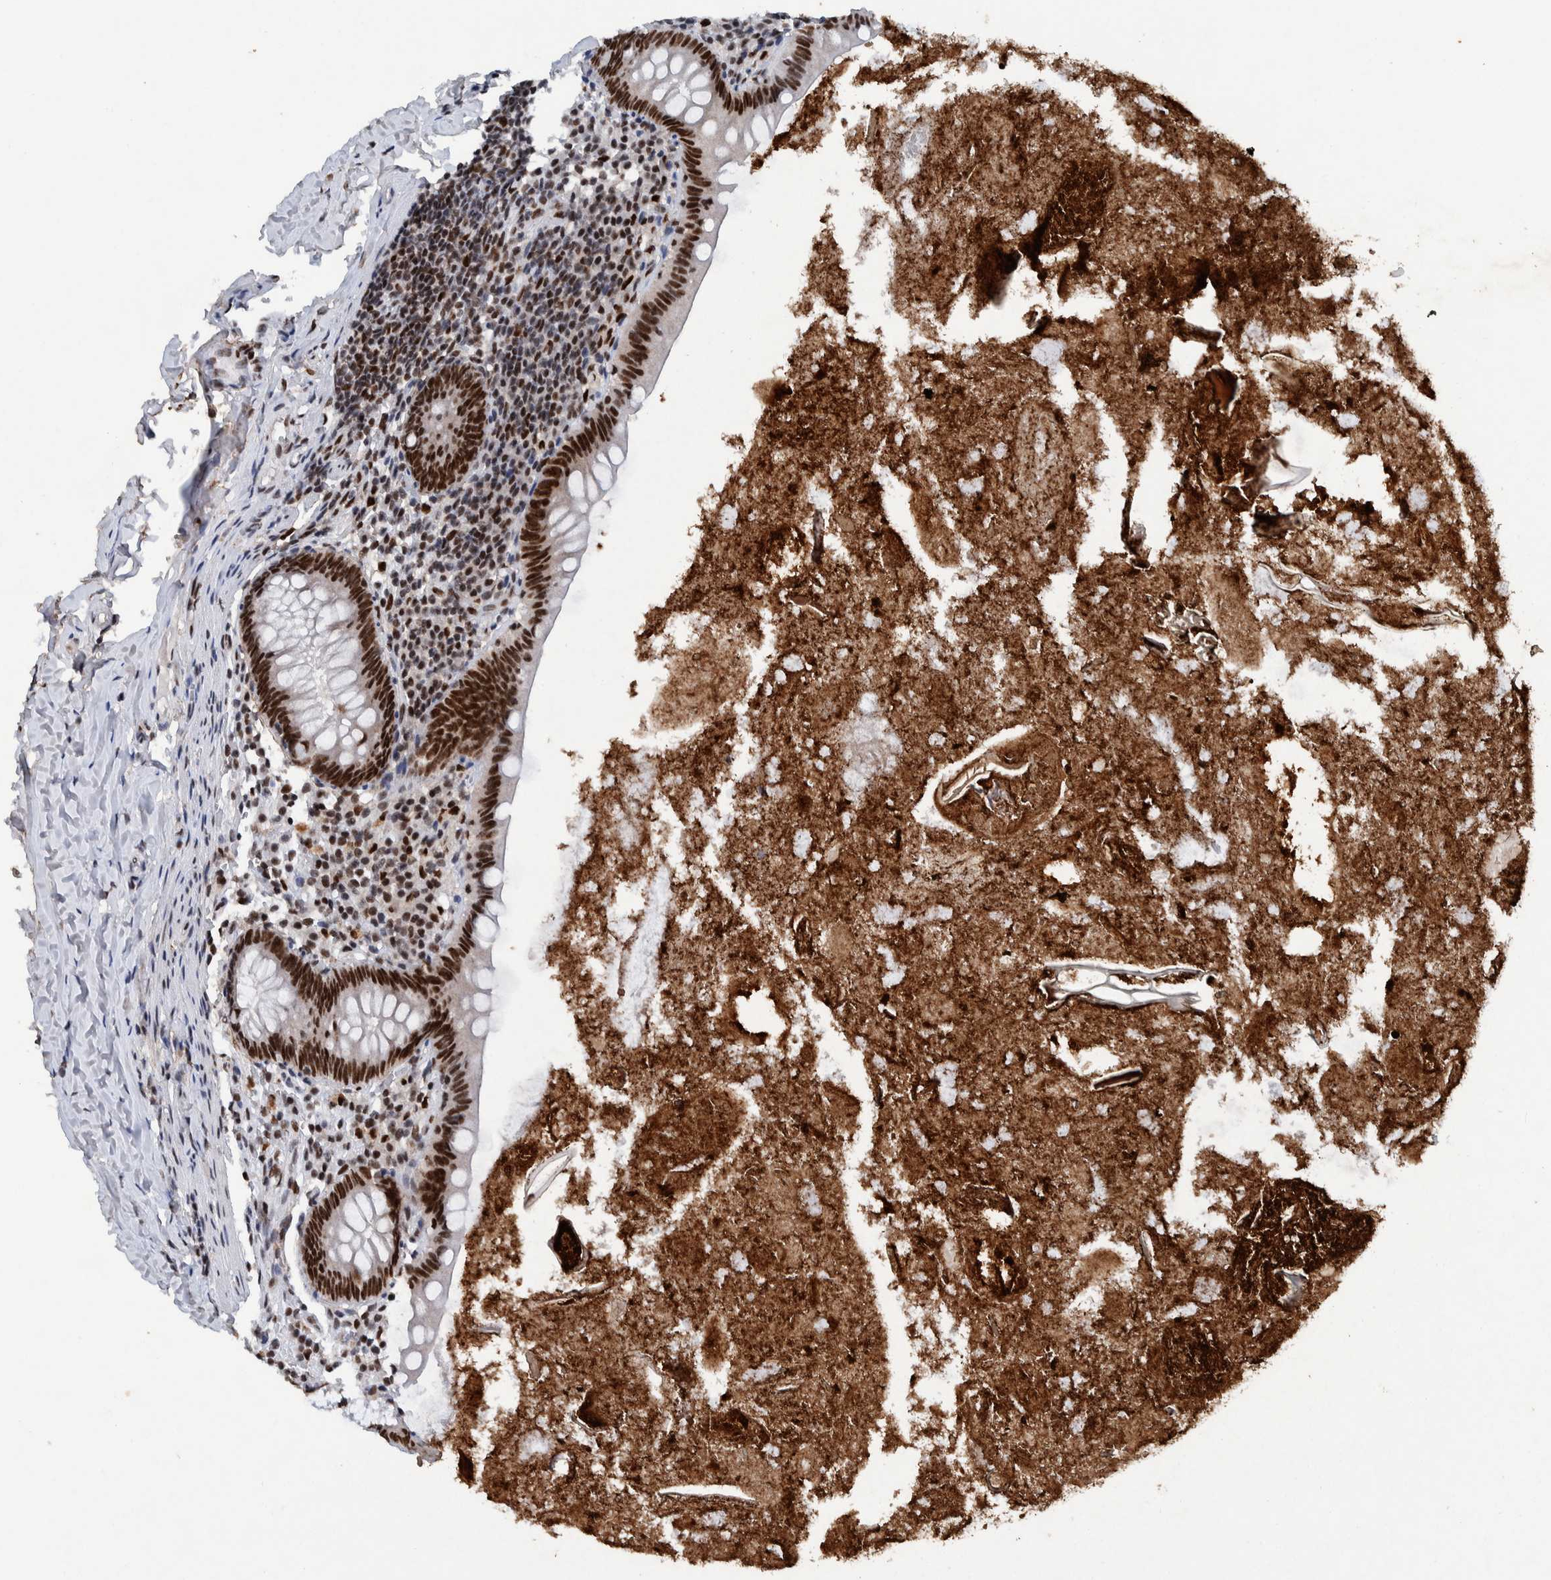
{"staining": {"intensity": "strong", "quantity": ">75%", "location": "nuclear"}, "tissue": "appendix", "cell_type": "Glandular cells", "image_type": "normal", "snomed": [{"axis": "morphology", "description": "Normal tissue, NOS"}, {"axis": "topography", "description": "Appendix"}], "caption": "Immunohistochemical staining of benign human appendix reveals high levels of strong nuclear staining in about >75% of glandular cells. (DAB (3,3'-diaminobenzidine) IHC with brightfield microscopy, high magnification).", "gene": "TAF10", "patient": {"sex": "male", "age": 52}}